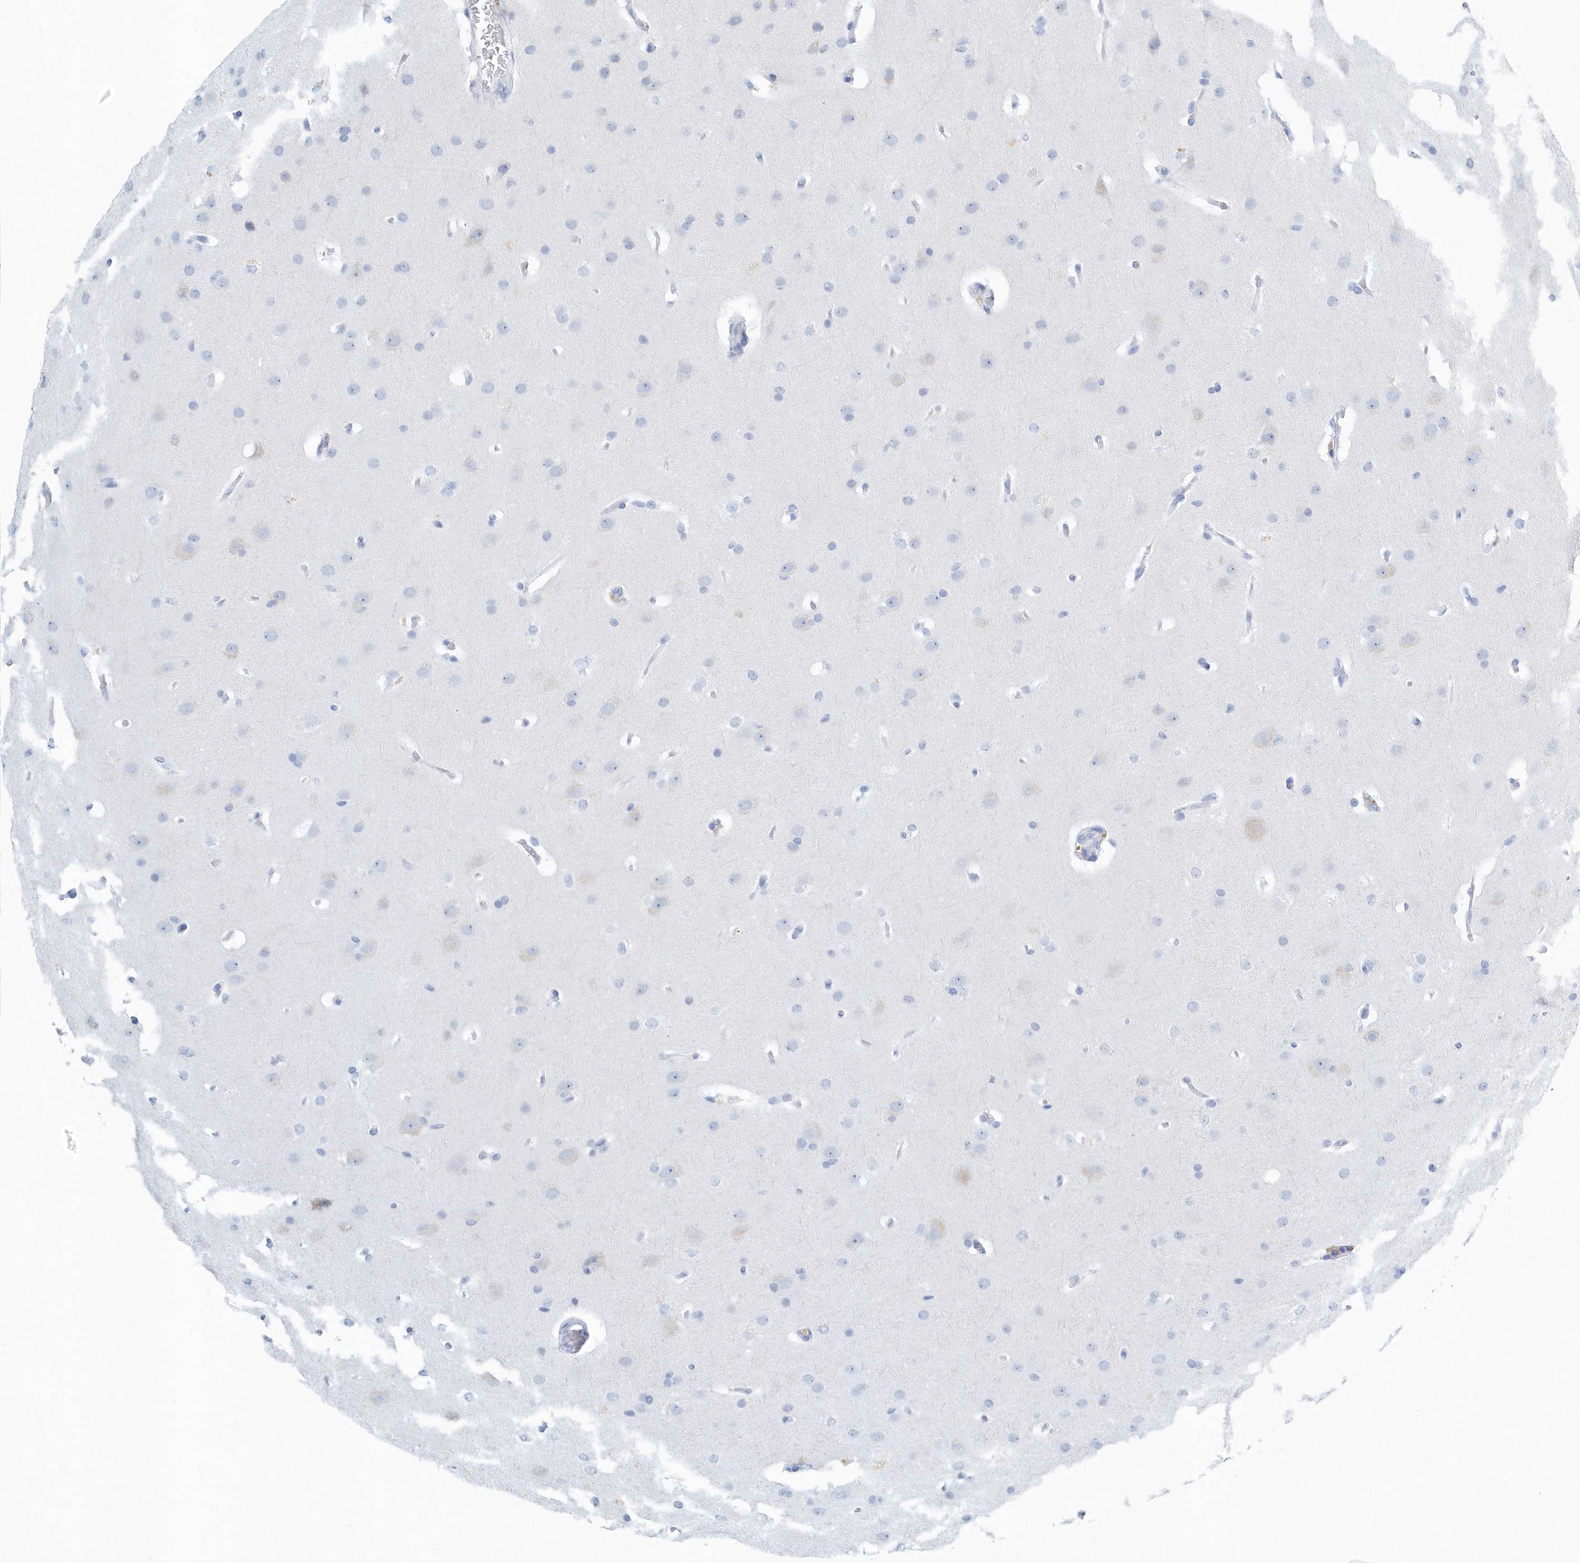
{"staining": {"intensity": "negative", "quantity": "none", "location": "none"}, "tissue": "glioma", "cell_type": "Tumor cells", "image_type": "cancer", "snomed": [{"axis": "morphology", "description": "Glioma, malignant, Low grade"}, {"axis": "topography", "description": "Brain"}], "caption": "A micrograph of human malignant glioma (low-grade) is negative for staining in tumor cells. Brightfield microscopy of IHC stained with DAB (brown) and hematoxylin (blue), captured at high magnification.", "gene": "PTPRO", "patient": {"sex": "female", "age": 37}}